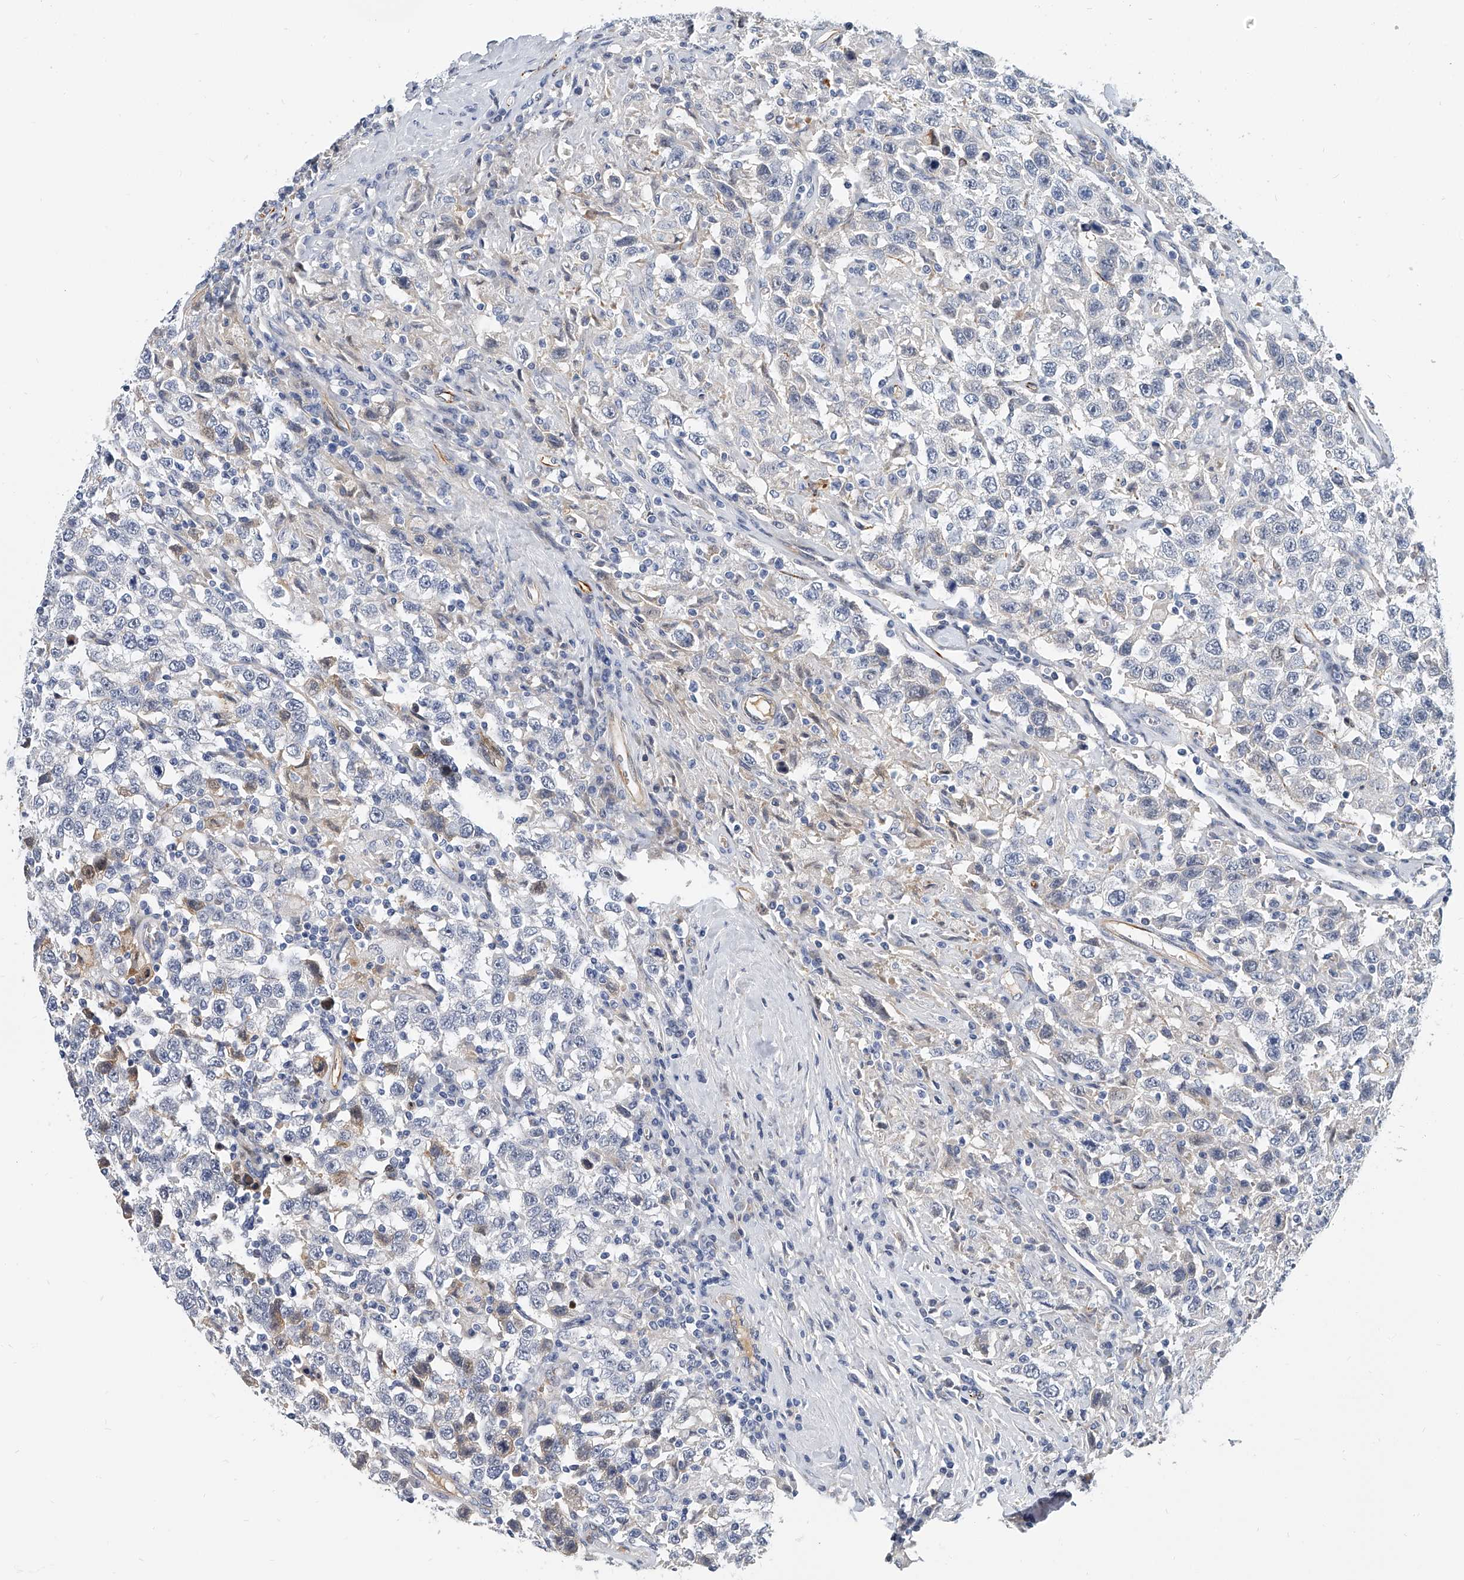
{"staining": {"intensity": "negative", "quantity": "none", "location": "none"}, "tissue": "testis cancer", "cell_type": "Tumor cells", "image_type": "cancer", "snomed": [{"axis": "morphology", "description": "Seminoma, NOS"}, {"axis": "topography", "description": "Testis"}], "caption": "This is a histopathology image of immunohistochemistry (IHC) staining of seminoma (testis), which shows no positivity in tumor cells. (Immunohistochemistry (ihc), brightfield microscopy, high magnification).", "gene": "KIRREL1", "patient": {"sex": "male", "age": 41}}